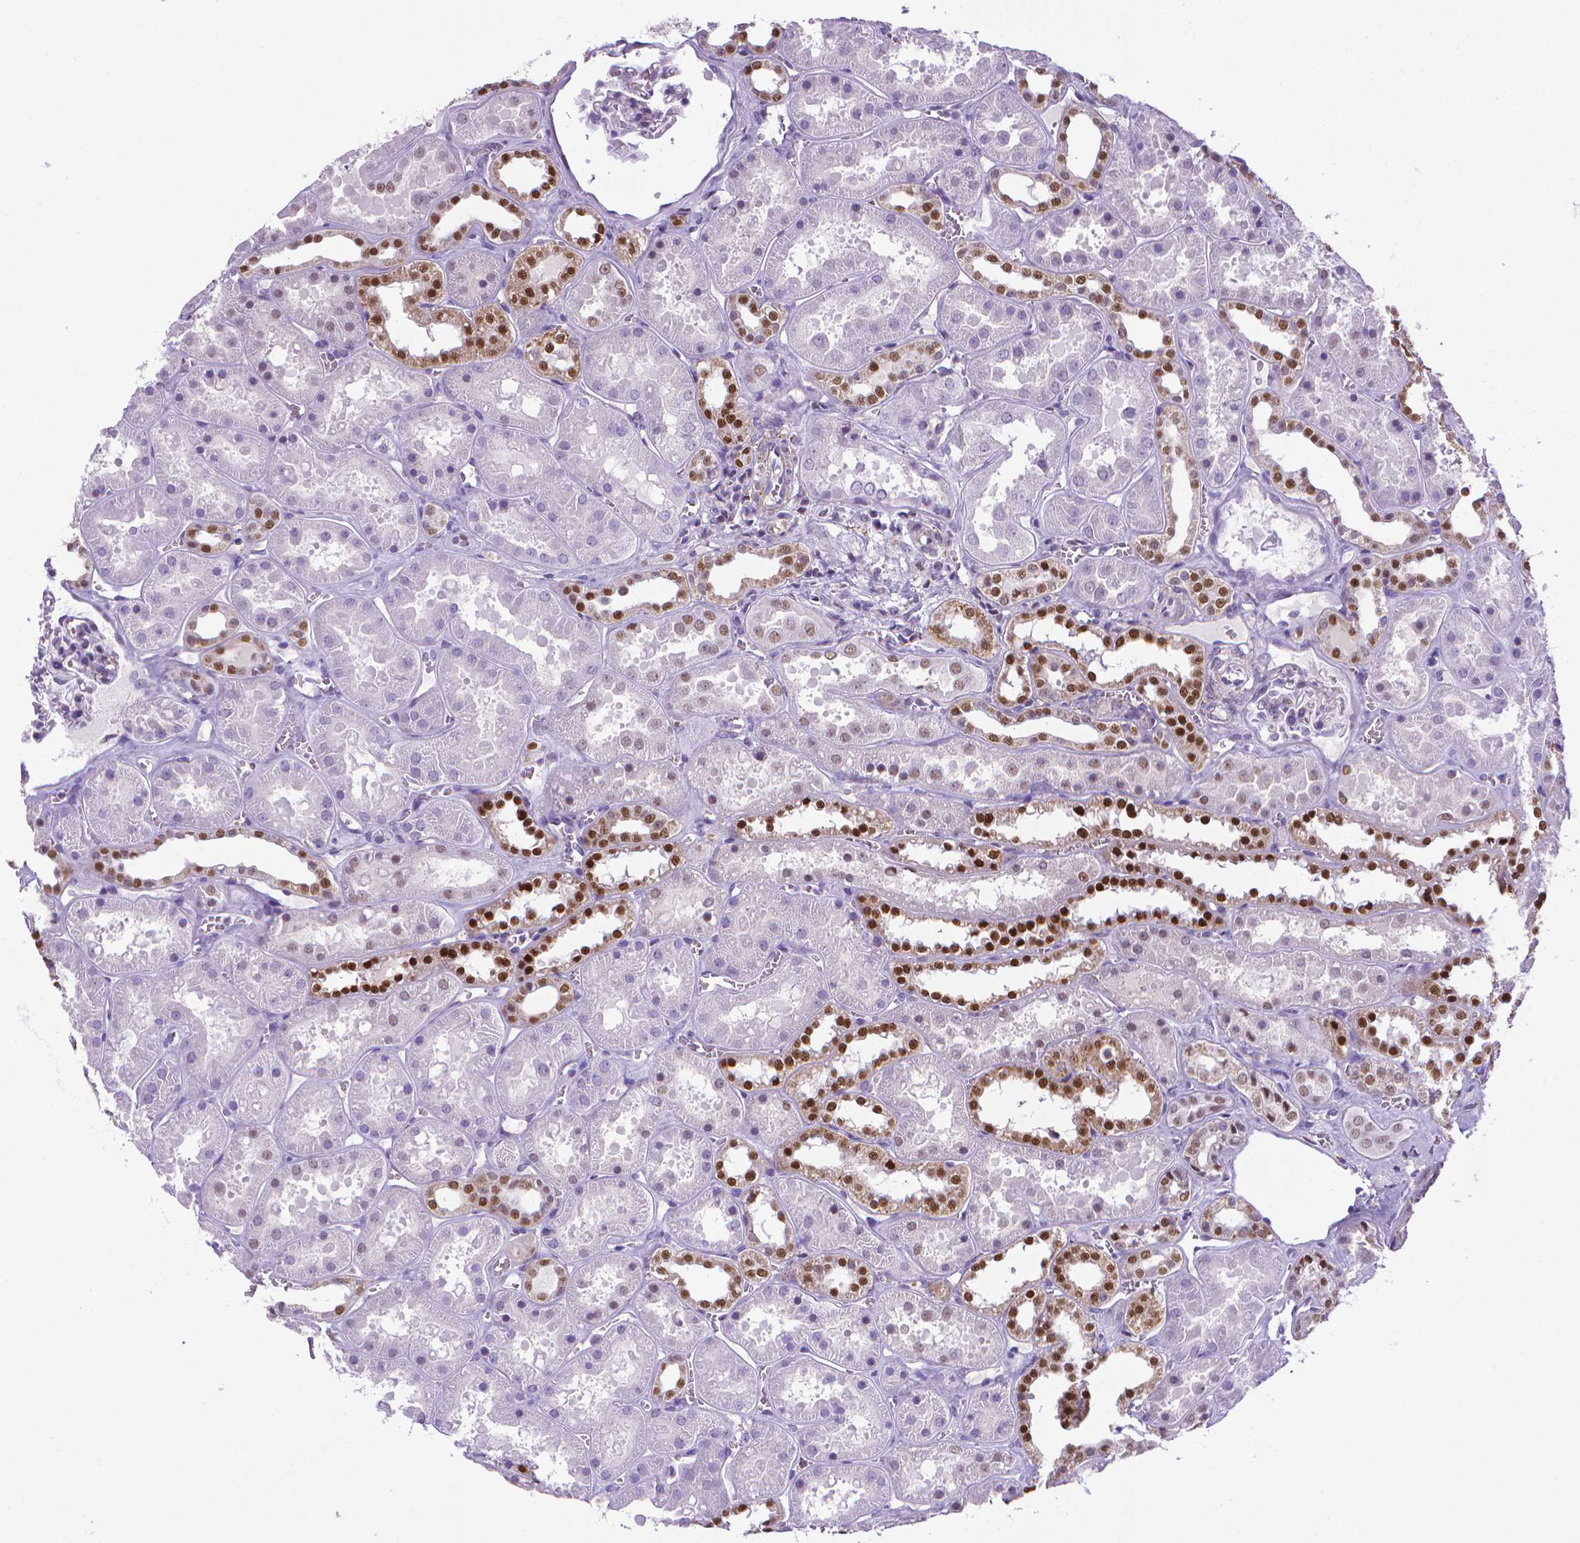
{"staining": {"intensity": "negative", "quantity": "none", "location": "none"}, "tissue": "kidney", "cell_type": "Cells in glomeruli", "image_type": "normal", "snomed": [{"axis": "morphology", "description": "Normal tissue, NOS"}, {"axis": "topography", "description": "Kidney"}], "caption": "Kidney was stained to show a protein in brown. There is no significant staining in cells in glomeruli. Brightfield microscopy of IHC stained with DAB (3,3'-diaminobenzidine) (brown) and hematoxylin (blue), captured at high magnification.", "gene": "POU3F3", "patient": {"sex": "female", "age": 41}}